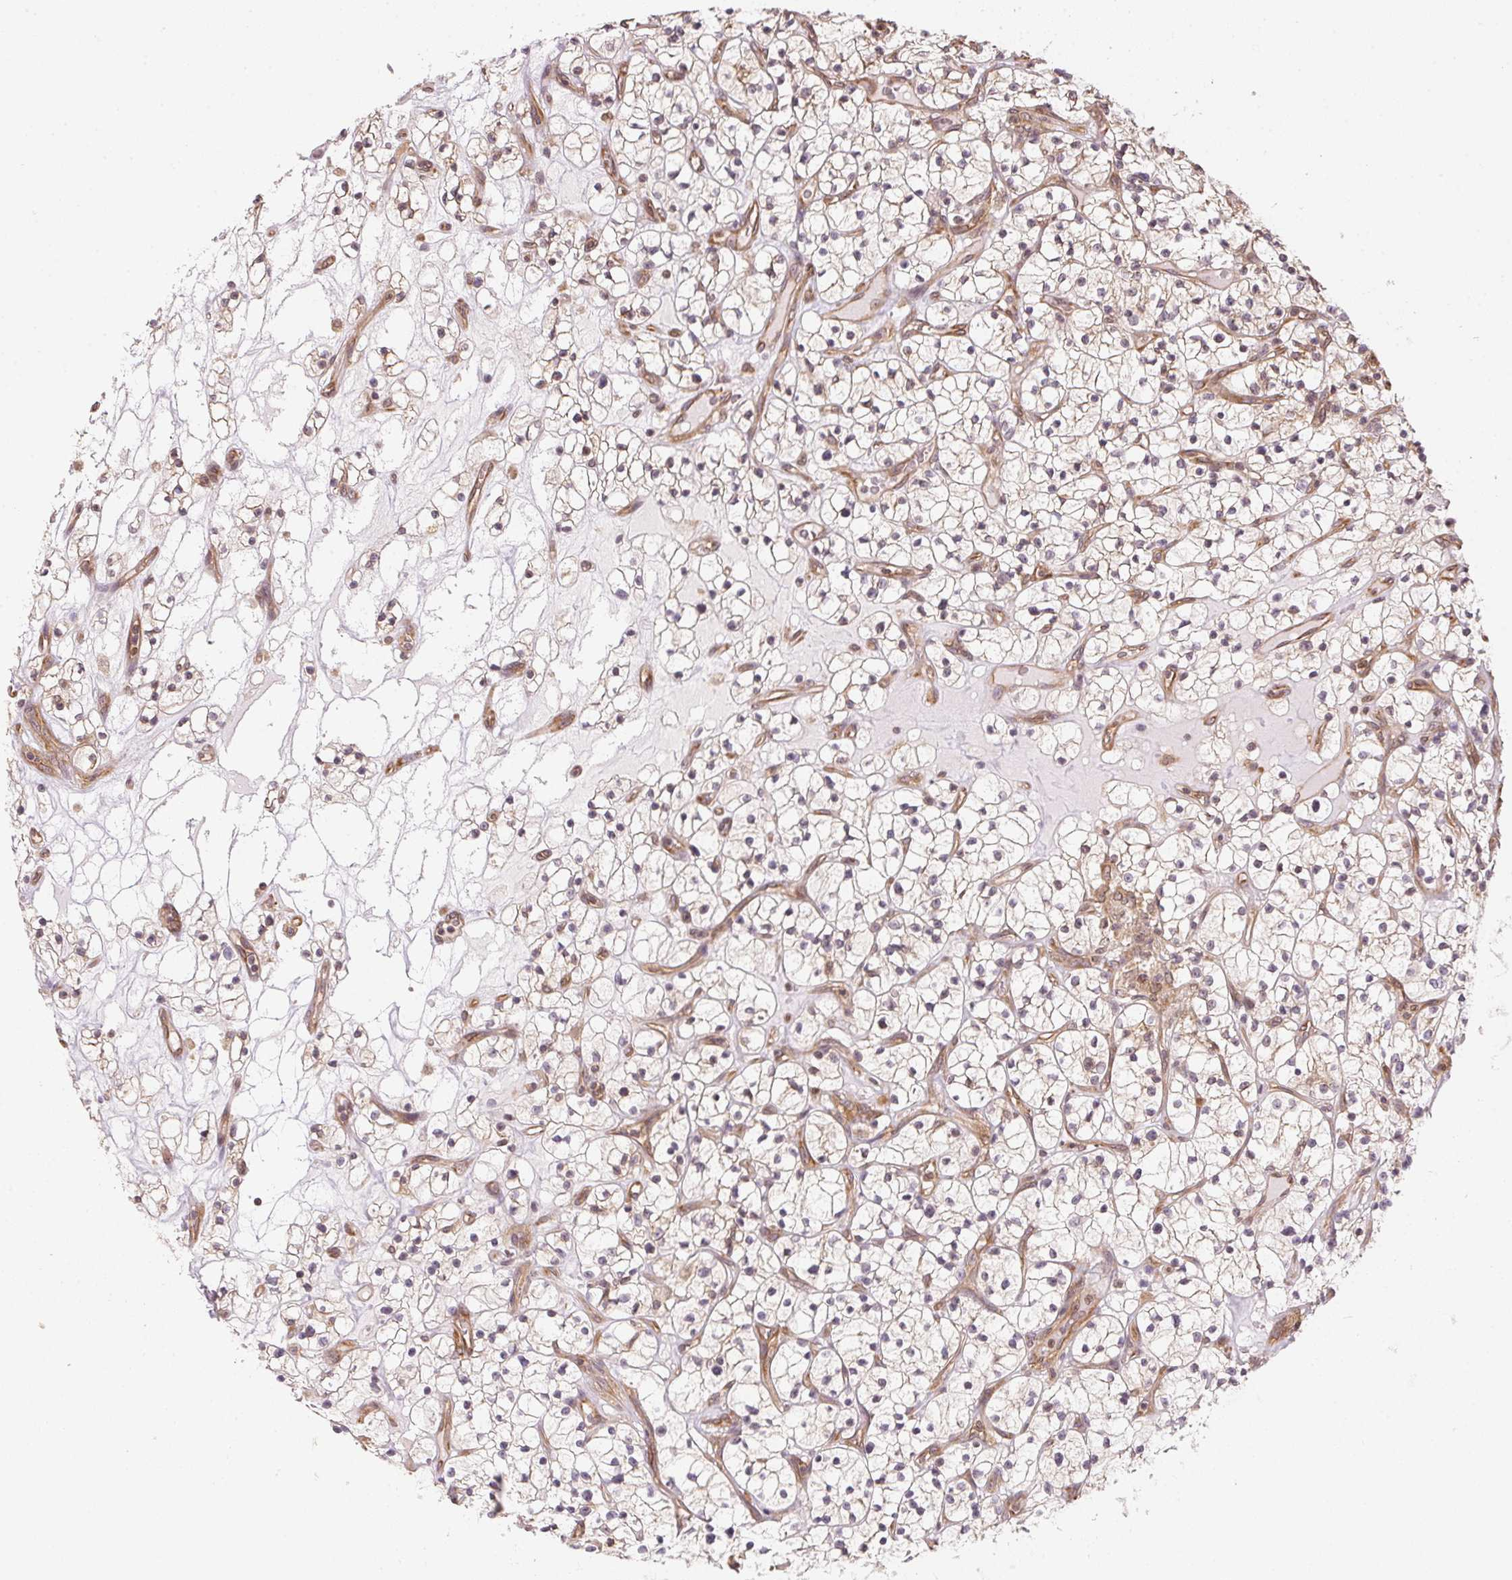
{"staining": {"intensity": "weak", "quantity": "25%-75%", "location": "cytoplasmic/membranous"}, "tissue": "renal cancer", "cell_type": "Tumor cells", "image_type": "cancer", "snomed": [{"axis": "morphology", "description": "Adenocarcinoma, NOS"}, {"axis": "topography", "description": "Kidney"}], "caption": "The photomicrograph displays staining of renal cancer, revealing weak cytoplasmic/membranous protein staining (brown color) within tumor cells.", "gene": "STRN4", "patient": {"sex": "female", "age": 64}}